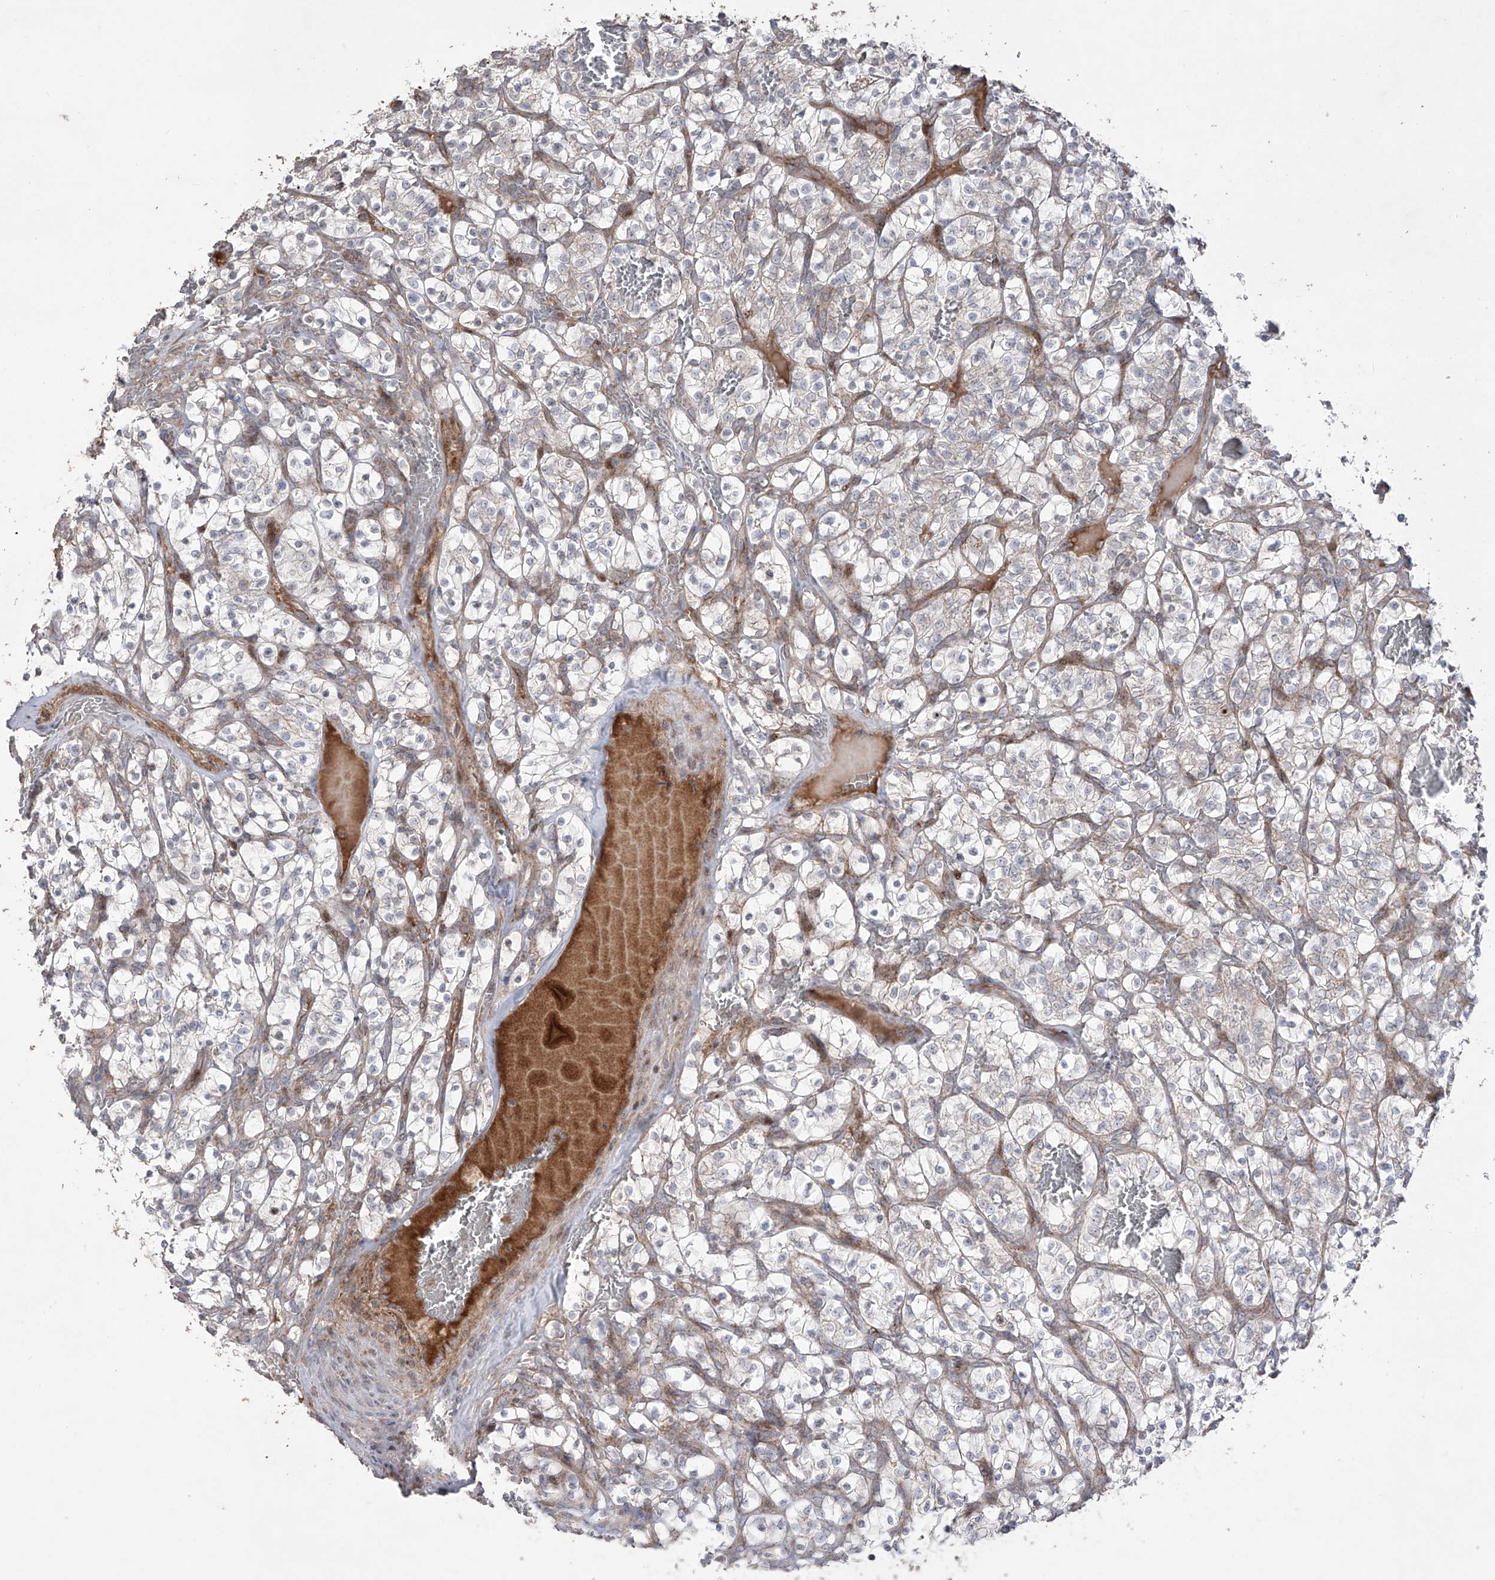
{"staining": {"intensity": "weak", "quantity": "<25%", "location": "cytoplasmic/membranous"}, "tissue": "renal cancer", "cell_type": "Tumor cells", "image_type": "cancer", "snomed": [{"axis": "morphology", "description": "Adenocarcinoma, NOS"}, {"axis": "topography", "description": "Kidney"}], "caption": "Immunohistochemistry of adenocarcinoma (renal) exhibits no staining in tumor cells.", "gene": "YKT6", "patient": {"sex": "female", "age": 57}}